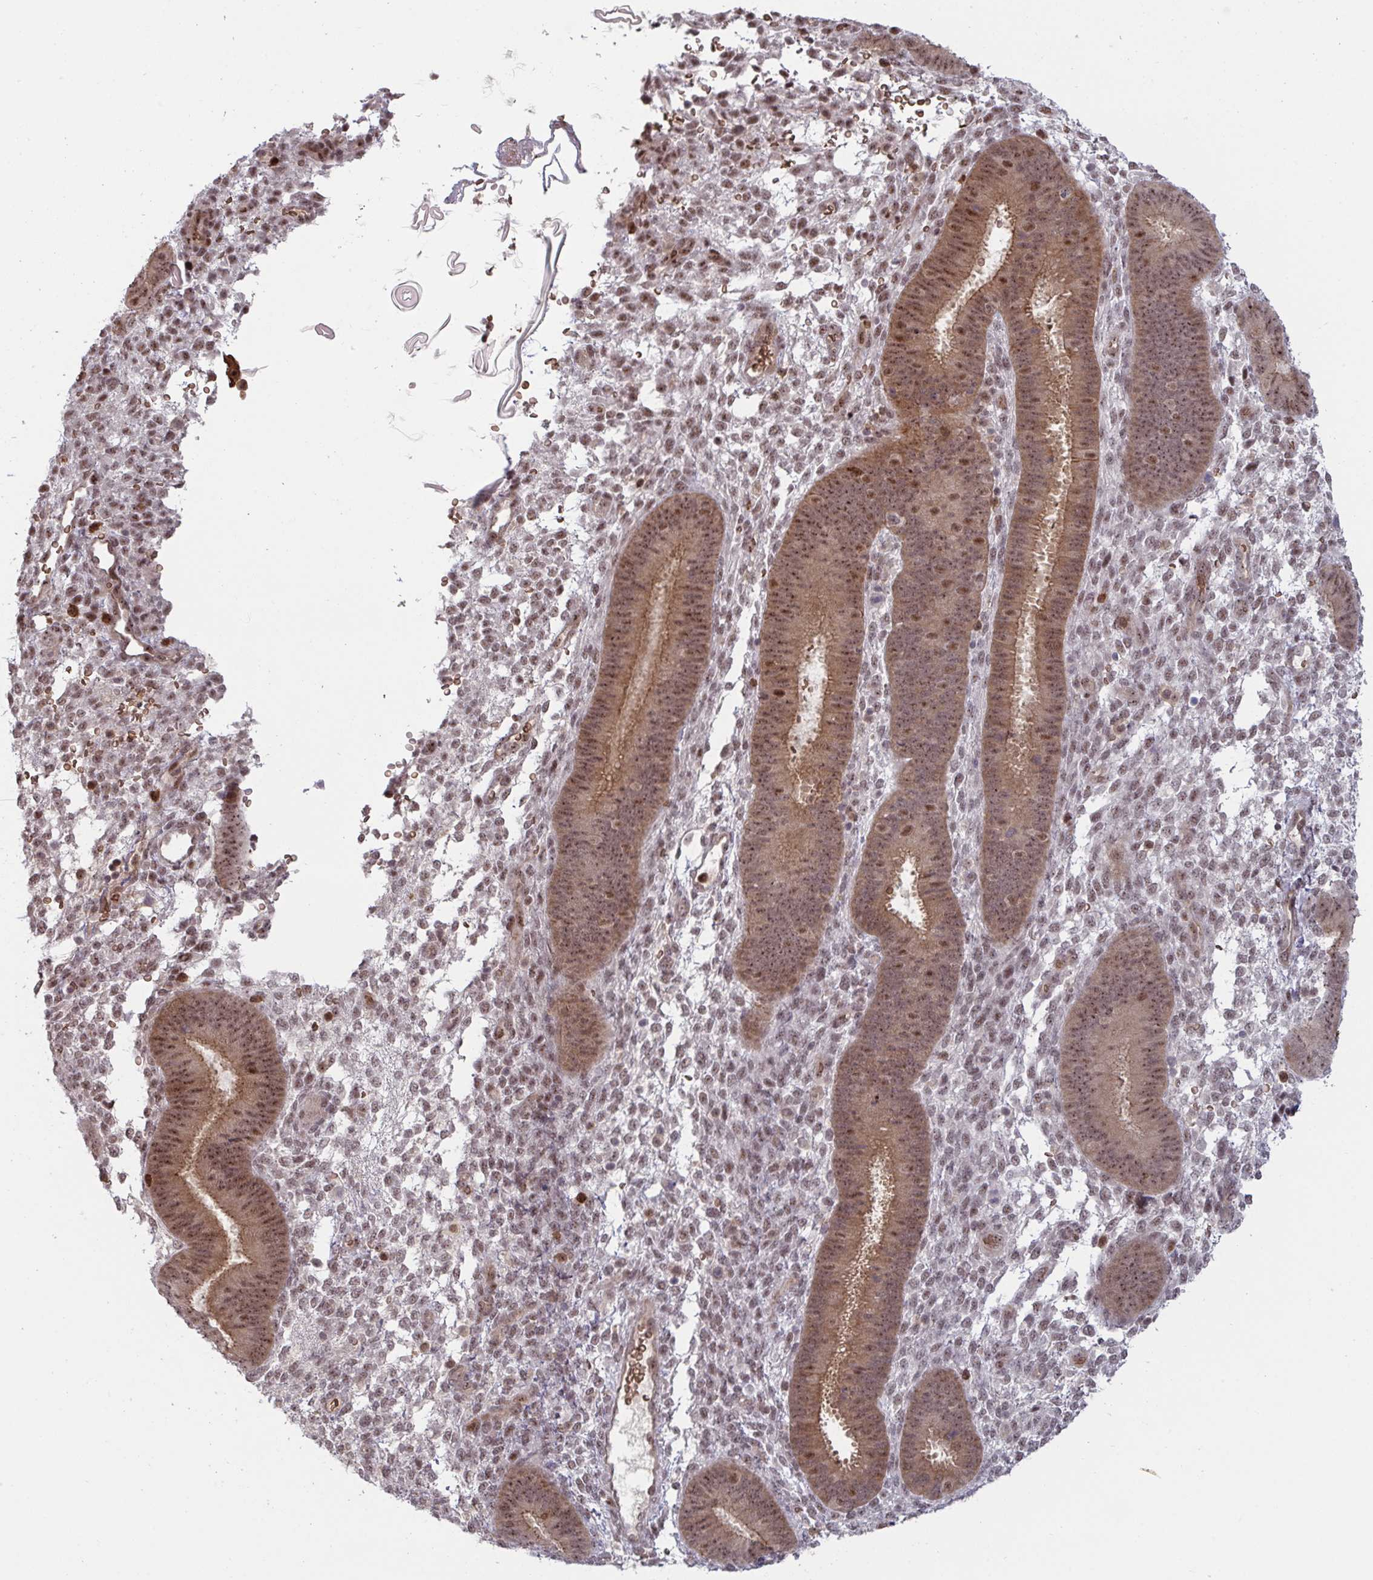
{"staining": {"intensity": "moderate", "quantity": "25%-75%", "location": "nuclear"}, "tissue": "endometrium", "cell_type": "Cells in endometrial stroma", "image_type": "normal", "snomed": [{"axis": "morphology", "description": "Normal tissue, NOS"}, {"axis": "topography", "description": "Endometrium"}], "caption": "About 25%-75% of cells in endometrial stroma in normal endometrium reveal moderate nuclear protein expression as visualized by brown immunohistochemical staining.", "gene": "NLRP13", "patient": {"sex": "female", "age": 39}}